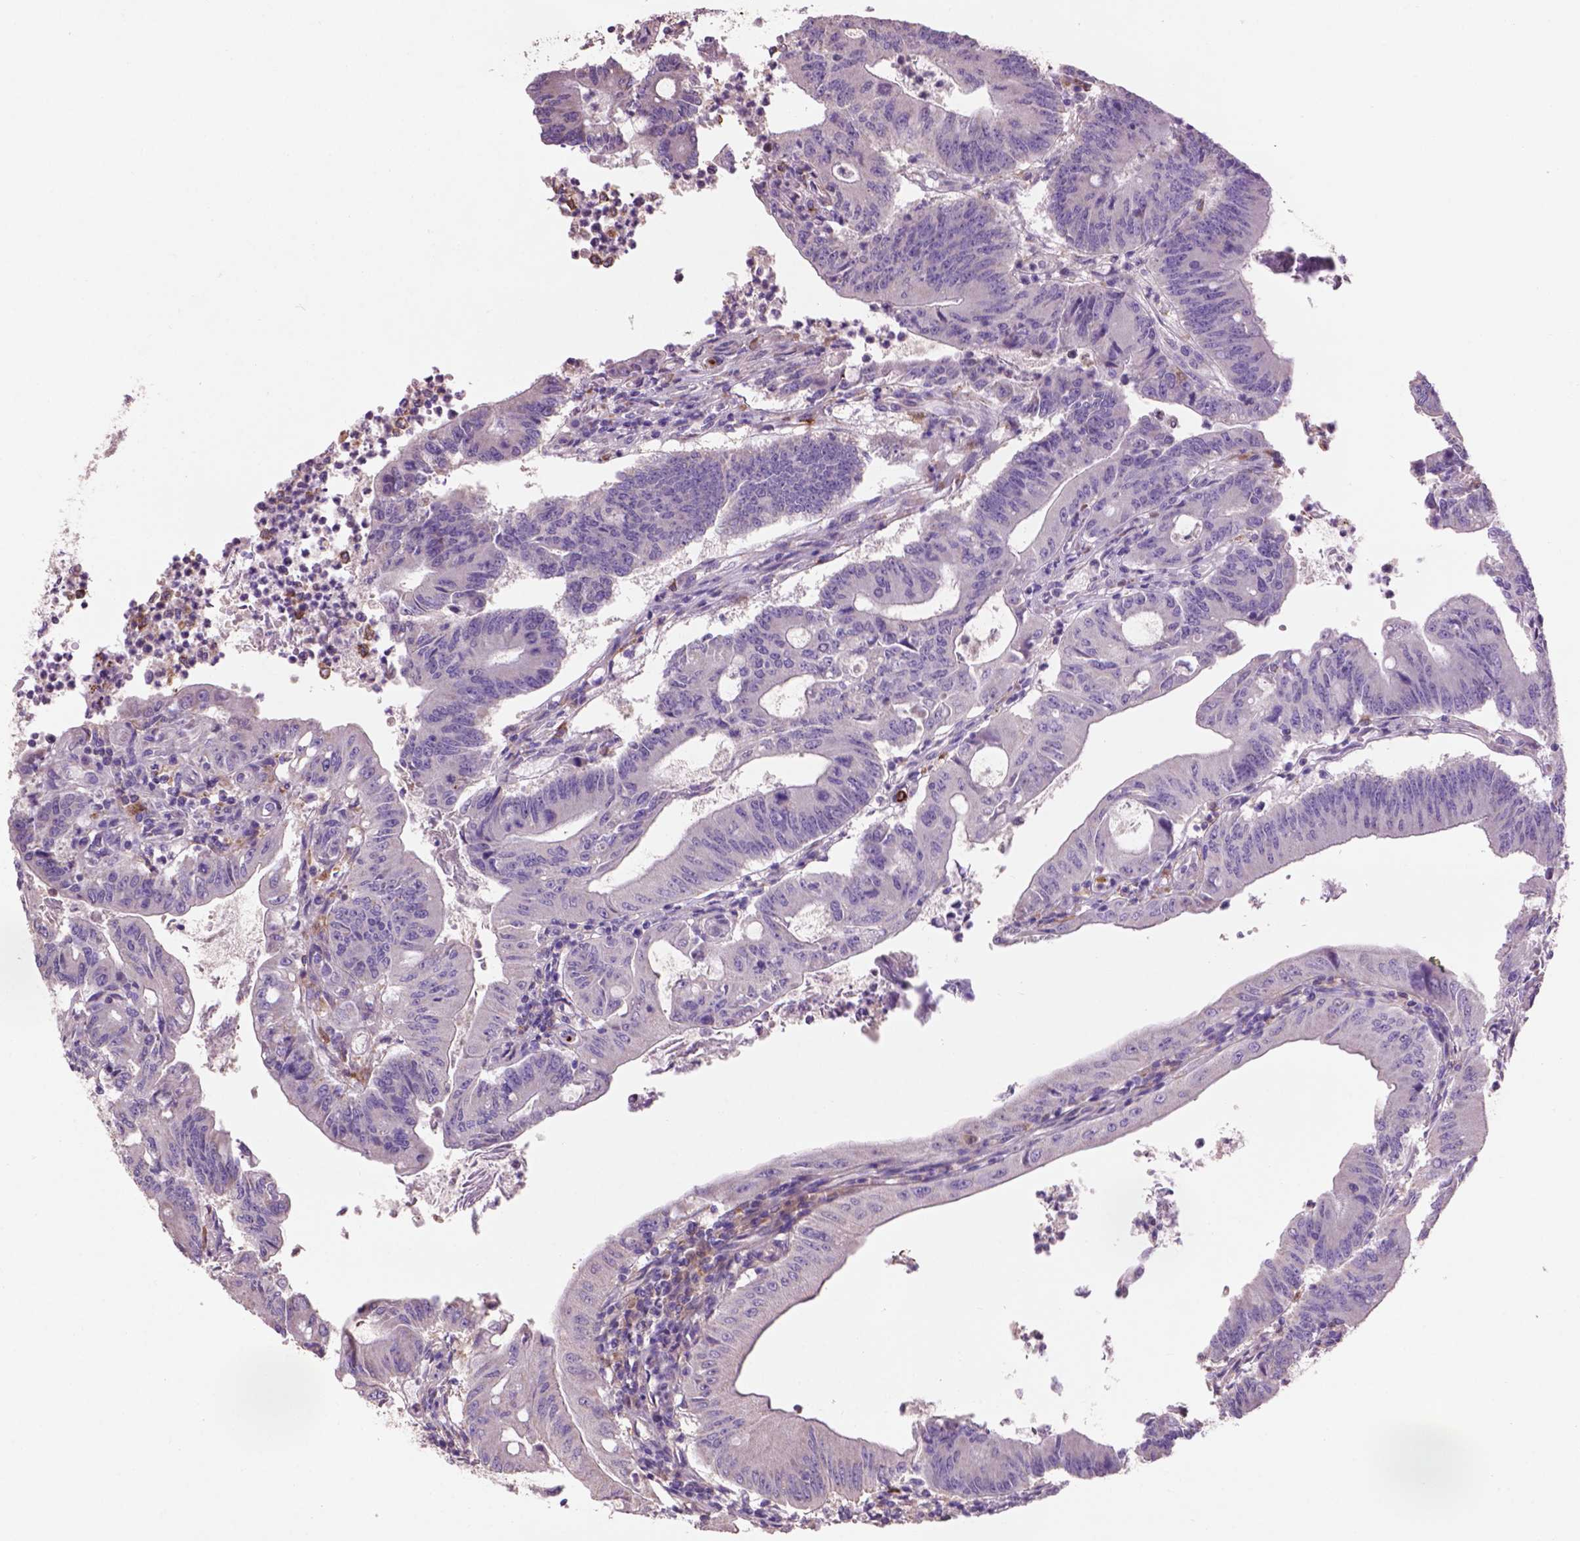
{"staining": {"intensity": "negative", "quantity": "none", "location": "none"}, "tissue": "colorectal cancer", "cell_type": "Tumor cells", "image_type": "cancer", "snomed": [{"axis": "morphology", "description": "Adenocarcinoma, NOS"}, {"axis": "topography", "description": "Colon"}], "caption": "This histopathology image is of adenocarcinoma (colorectal) stained with immunohistochemistry to label a protein in brown with the nuclei are counter-stained blue. There is no positivity in tumor cells.", "gene": "LRRC3C", "patient": {"sex": "female", "age": 70}}